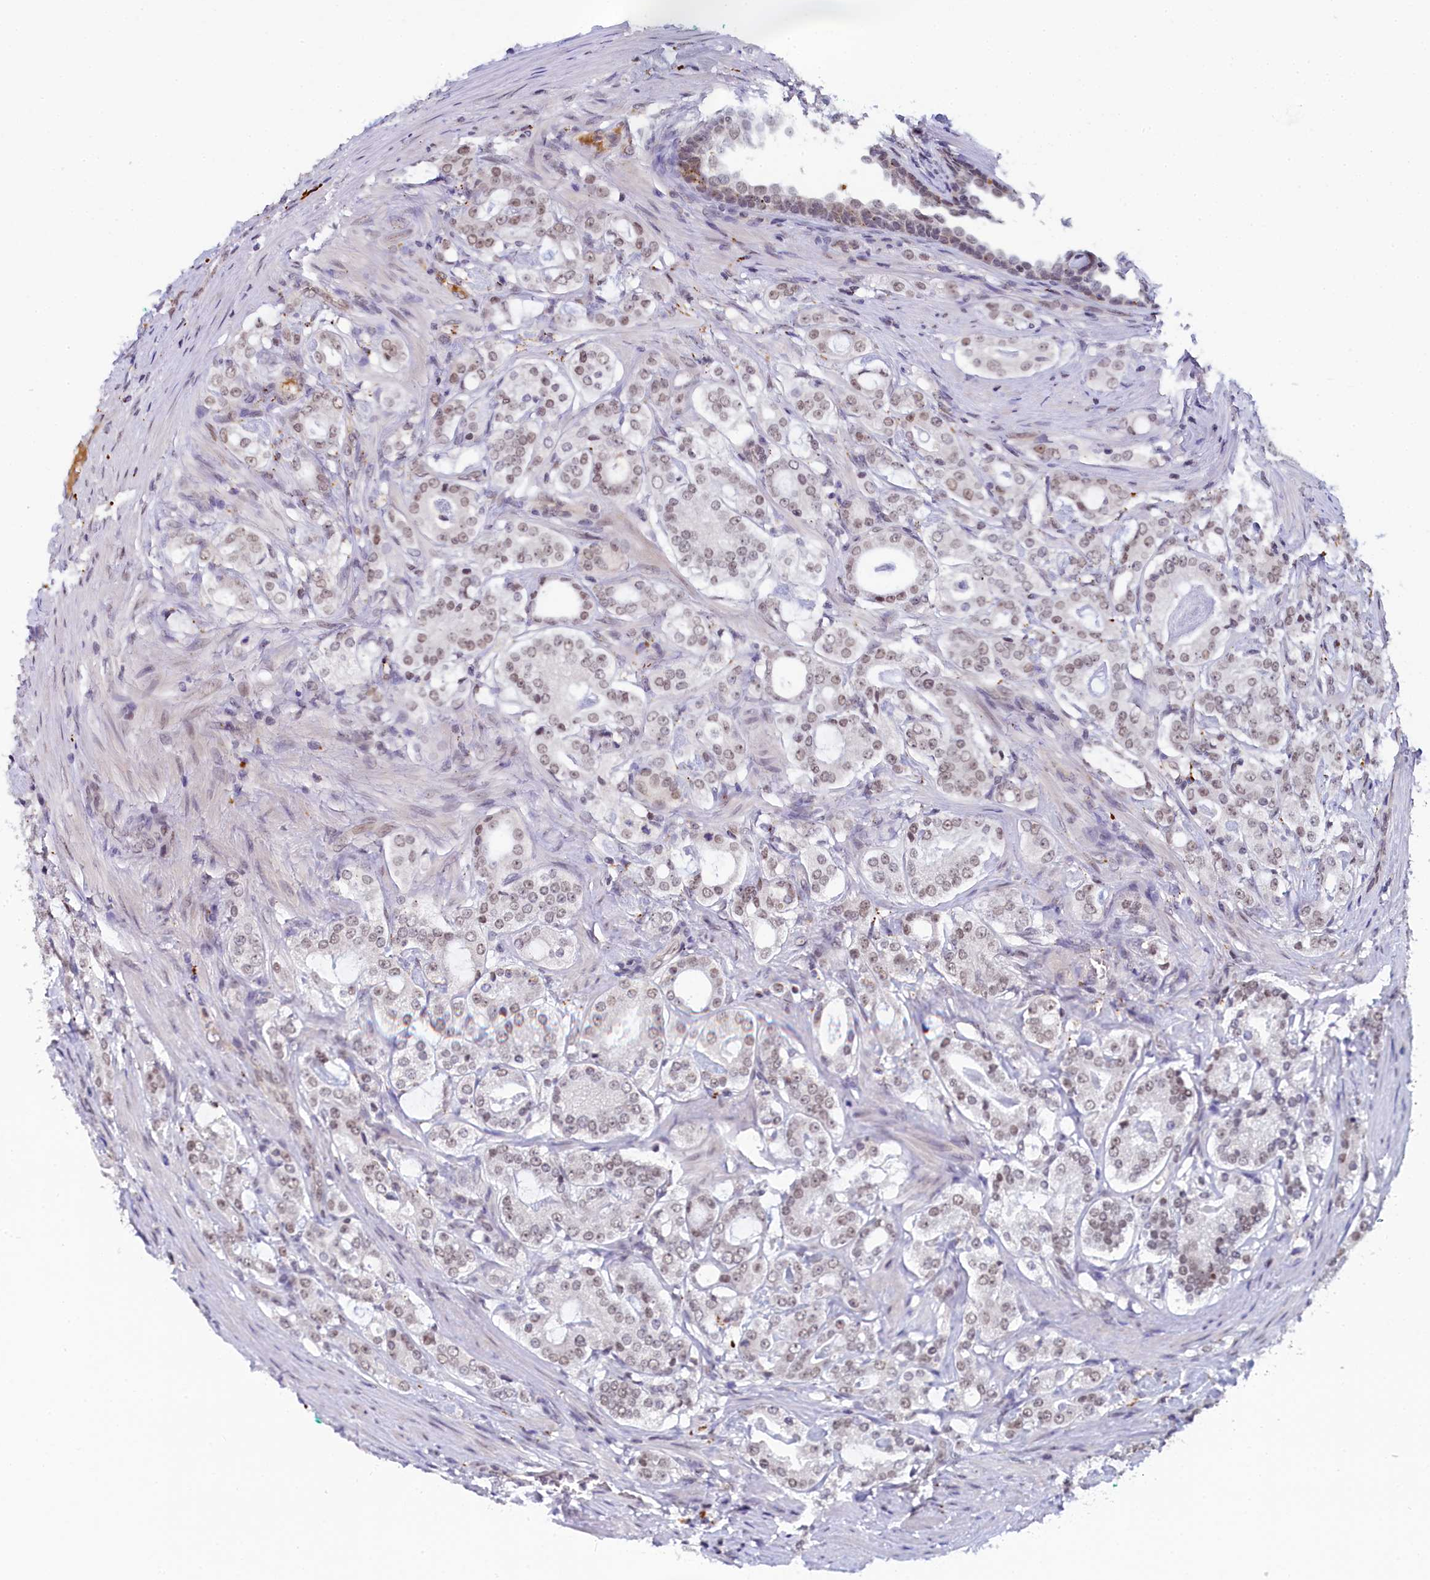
{"staining": {"intensity": "moderate", "quantity": "25%-75%", "location": "nuclear"}, "tissue": "prostate cancer", "cell_type": "Tumor cells", "image_type": "cancer", "snomed": [{"axis": "morphology", "description": "Adenocarcinoma, High grade"}, {"axis": "topography", "description": "Prostate"}], "caption": "IHC (DAB (3,3'-diaminobenzidine)) staining of prostate adenocarcinoma (high-grade) reveals moderate nuclear protein staining in about 25%-75% of tumor cells. (DAB IHC, brown staining for protein, blue staining for nuclei).", "gene": "INTS14", "patient": {"sex": "male", "age": 63}}